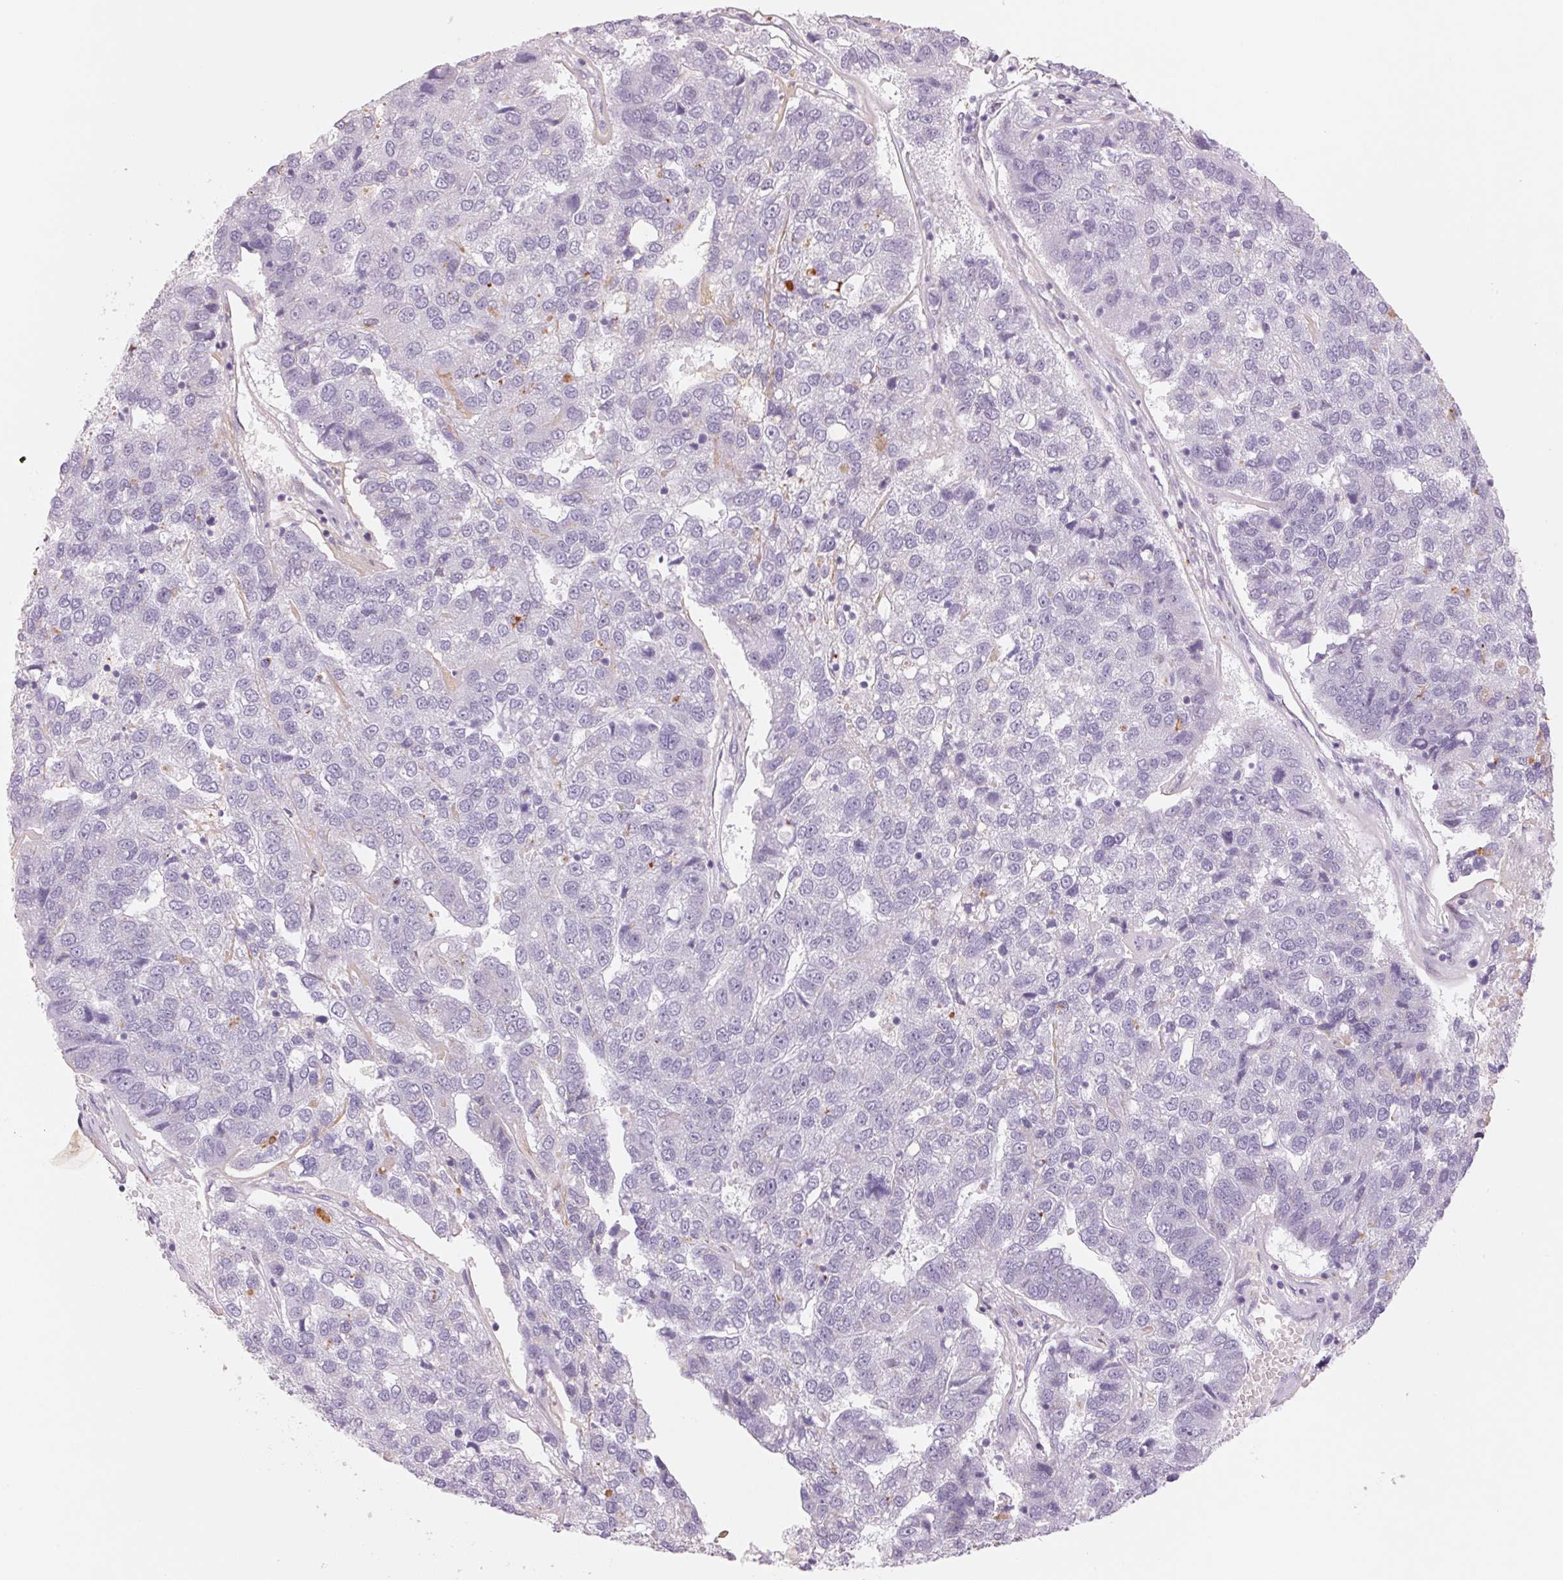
{"staining": {"intensity": "negative", "quantity": "none", "location": "none"}, "tissue": "pancreatic cancer", "cell_type": "Tumor cells", "image_type": "cancer", "snomed": [{"axis": "morphology", "description": "Adenocarcinoma, NOS"}, {"axis": "topography", "description": "Pancreas"}], "caption": "This is a micrograph of IHC staining of pancreatic cancer (adenocarcinoma), which shows no expression in tumor cells.", "gene": "GALNT7", "patient": {"sex": "female", "age": 61}}